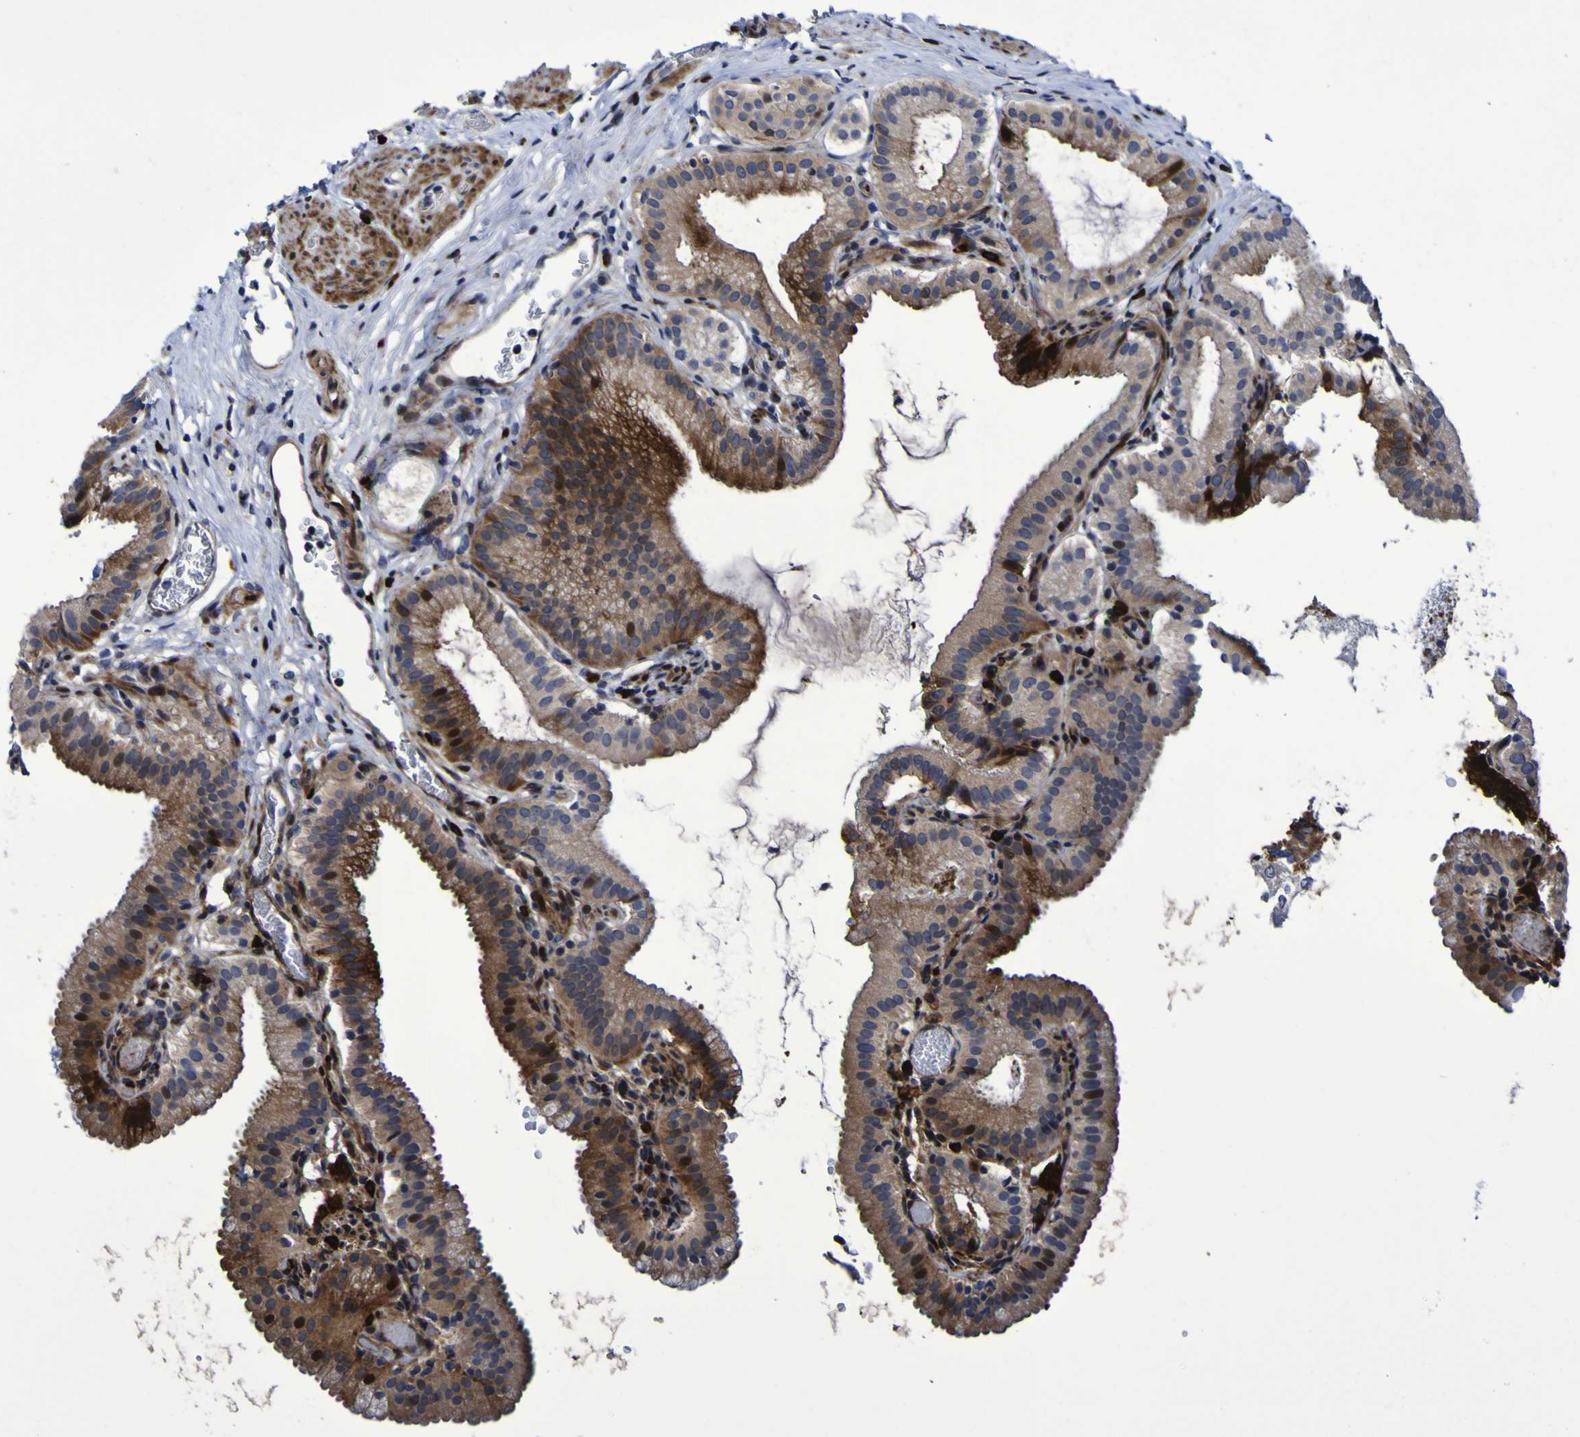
{"staining": {"intensity": "moderate", "quantity": ">75%", "location": "cytoplasmic/membranous,nuclear"}, "tissue": "gallbladder", "cell_type": "Glandular cells", "image_type": "normal", "snomed": [{"axis": "morphology", "description": "Normal tissue, NOS"}, {"axis": "topography", "description": "Gallbladder"}], "caption": "Gallbladder stained with immunohistochemistry (IHC) exhibits moderate cytoplasmic/membranous,nuclear positivity in about >75% of glandular cells.", "gene": "MGLL", "patient": {"sex": "male", "age": 54}}